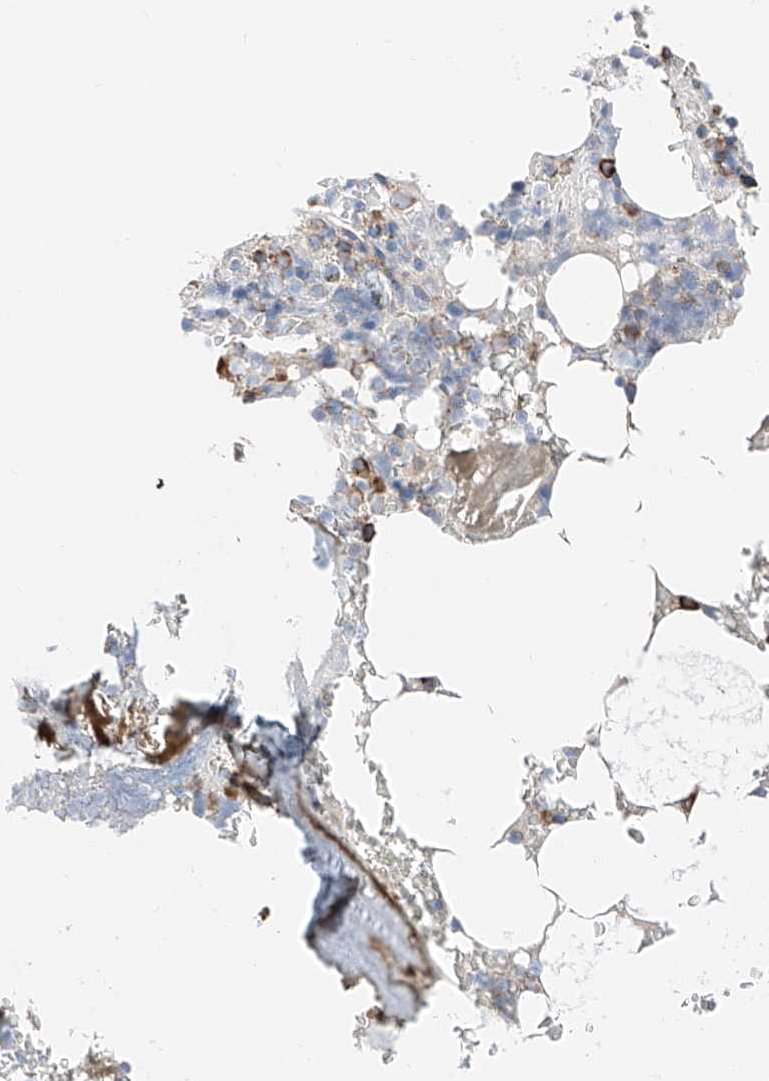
{"staining": {"intensity": "strong", "quantity": "25%-75%", "location": "cytoplasmic/membranous"}, "tissue": "bone marrow", "cell_type": "Hematopoietic cells", "image_type": "normal", "snomed": [{"axis": "morphology", "description": "Normal tissue, NOS"}, {"axis": "topography", "description": "Bone marrow"}], "caption": "Immunohistochemistry (IHC) of benign human bone marrow reveals high levels of strong cytoplasmic/membranous positivity in approximately 25%-75% of hematopoietic cells.", "gene": "CRELD1", "patient": {"sex": "male", "age": 58}}